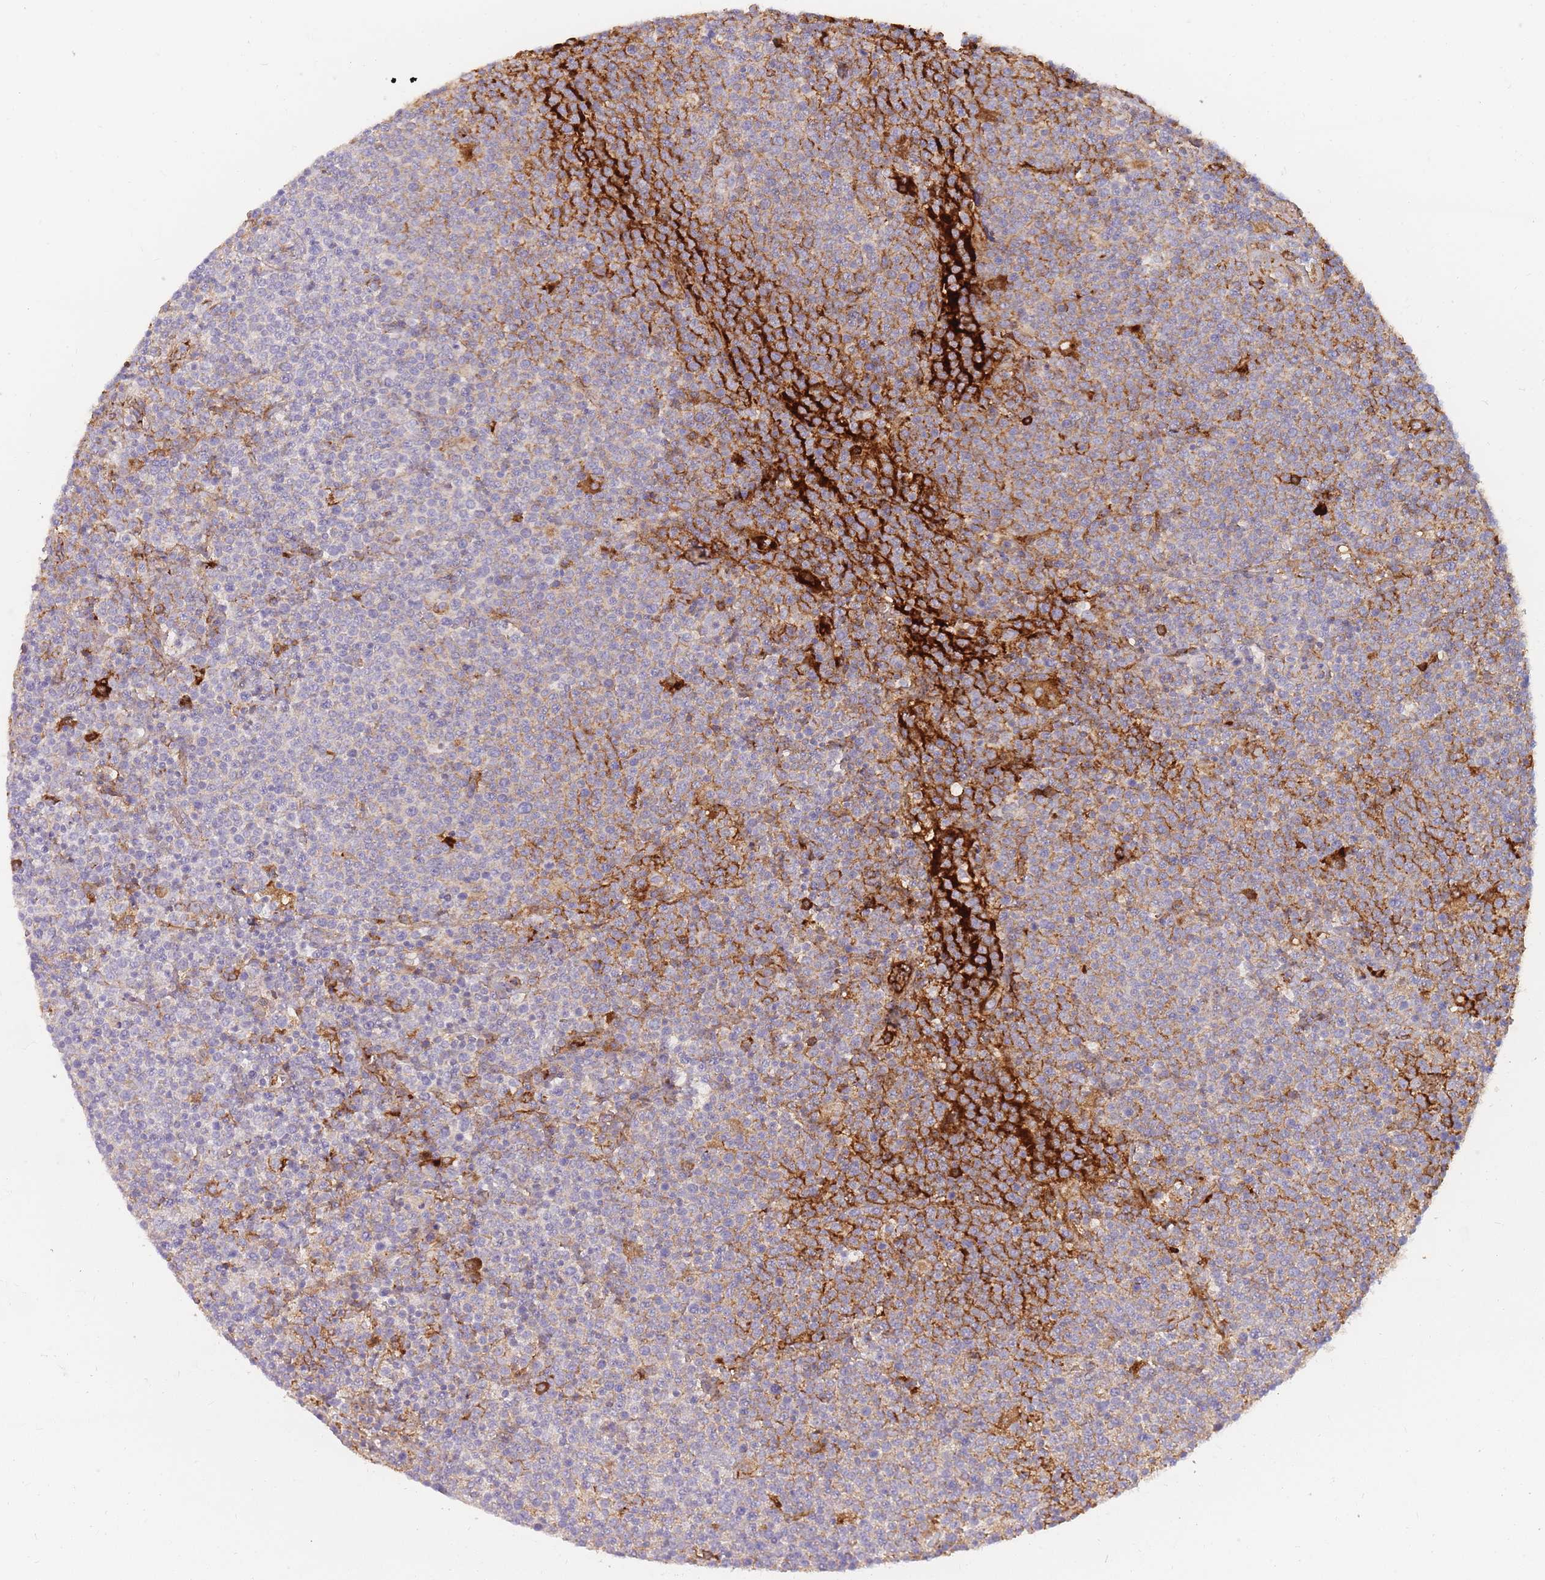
{"staining": {"intensity": "moderate", "quantity": "<25%", "location": "cytoplasmic/membranous"}, "tissue": "lymphoma", "cell_type": "Tumor cells", "image_type": "cancer", "snomed": [{"axis": "morphology", "description": "Malignant lymphoma, non-Hodgkin's type, High grade"}, {"axis": "topography", "description": "Lymph node"}], "caption": "Immunohistochemistry micrograph of neoplastic tissue: high-grade malignant lymphoma, non-Hodgkin's type stained using immunohistochemistry (IHC) shows low levels of moderate protein expression localized specifically in the cytoplasmic/membranous of tumor cells, appearing as a cytoplasmic/membranous brown color.", "gene": "PRG4", "patient": {"sex": "male", "age": 61}}